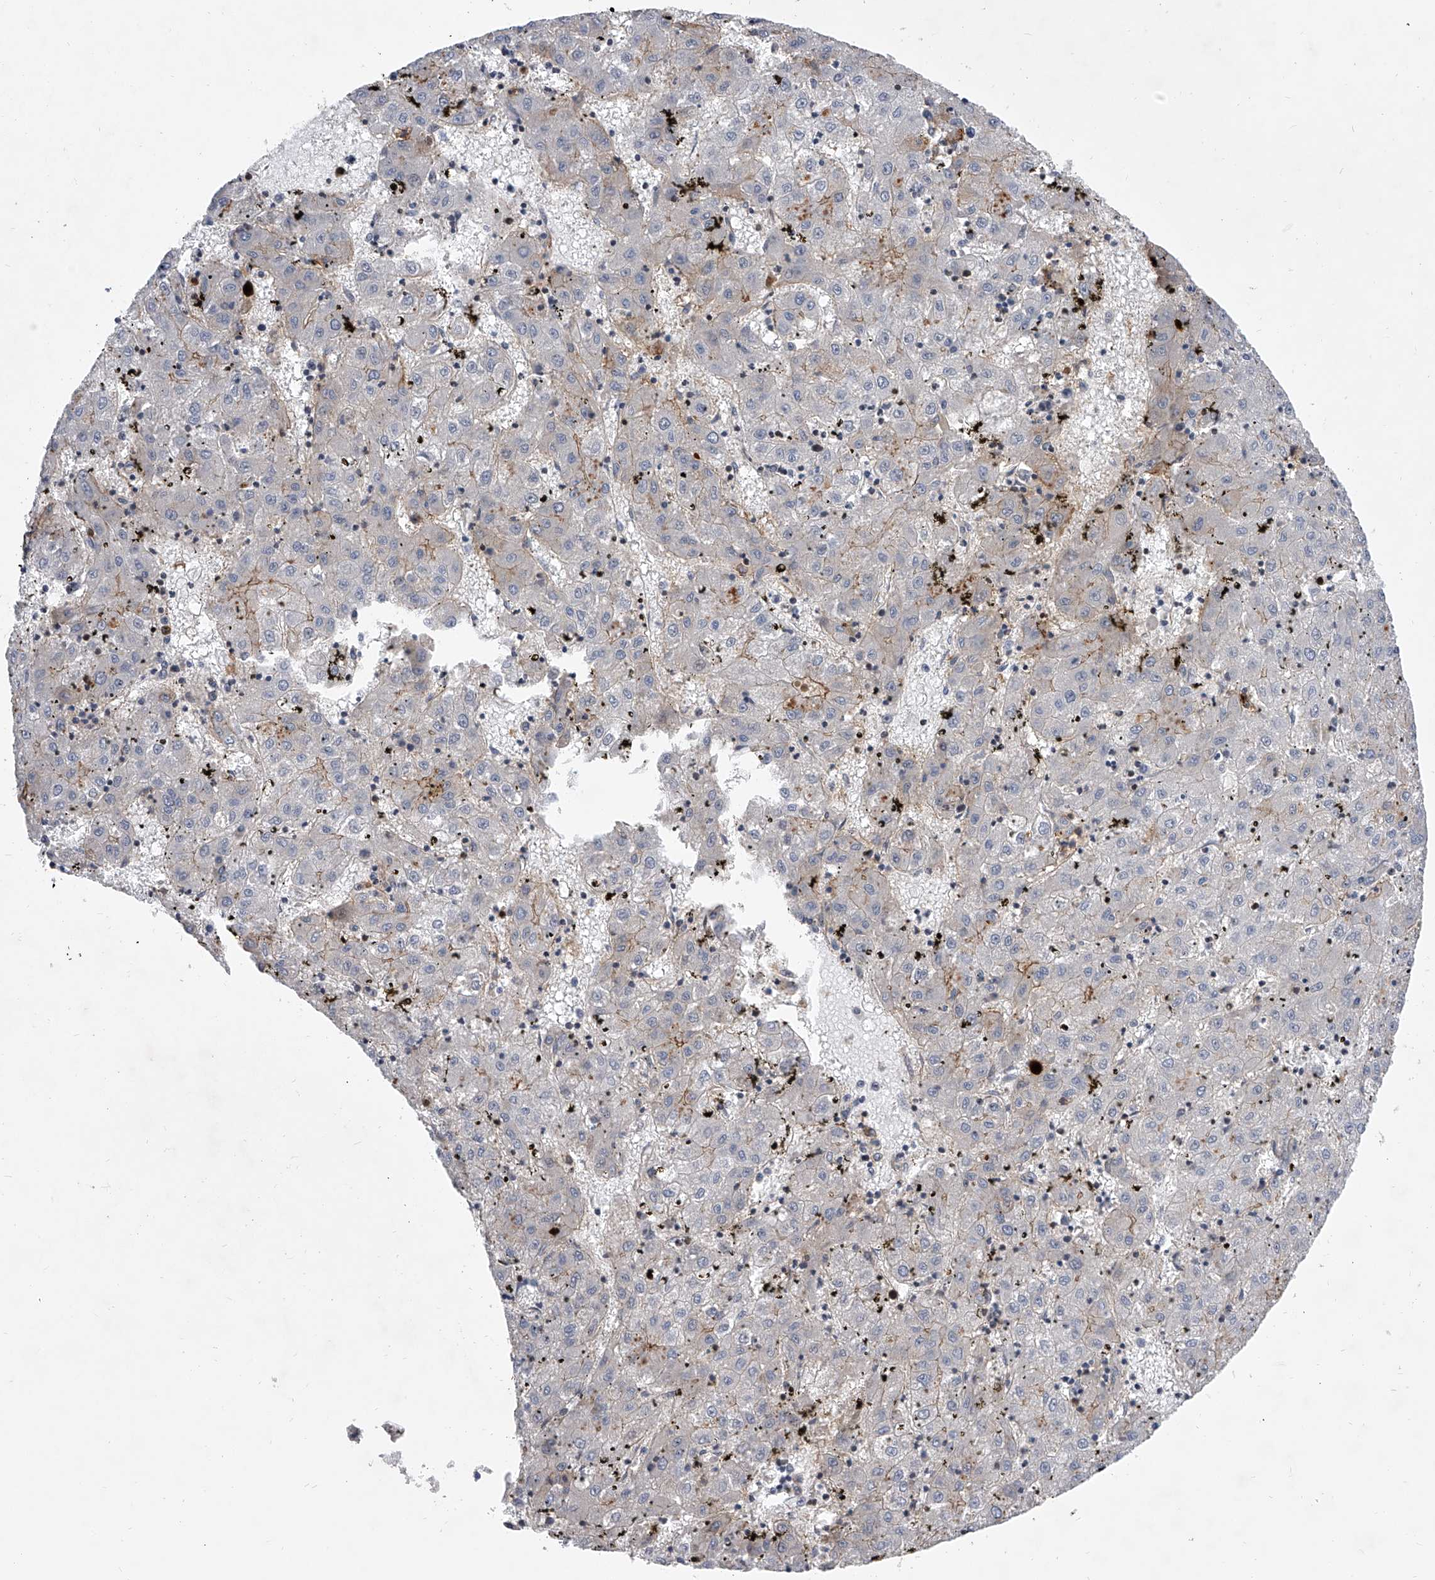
{"staining": {"intensity": "moderate", "quantity": "<25%", "location": "cytoplasmic/membranous"}, "tissue": "liver cancer", "cell_type": "Tumor cells", "image_type": "cancer", "snomed": [{"axis": "morphology", "description": "Carcinoma, Hepatocellular, NOS"}, {"axis": "topography", "description": "Liver"}], "caption": "DAB (3,3'-diaminobenzidine) immunohistochemical staining of human liver cancer displays moderate cytoplasmic/membranous protein staining in approximately <25% of tumor cells.", "gene": "MINDY4", "patient": {"sex": "male", "age": 72}}